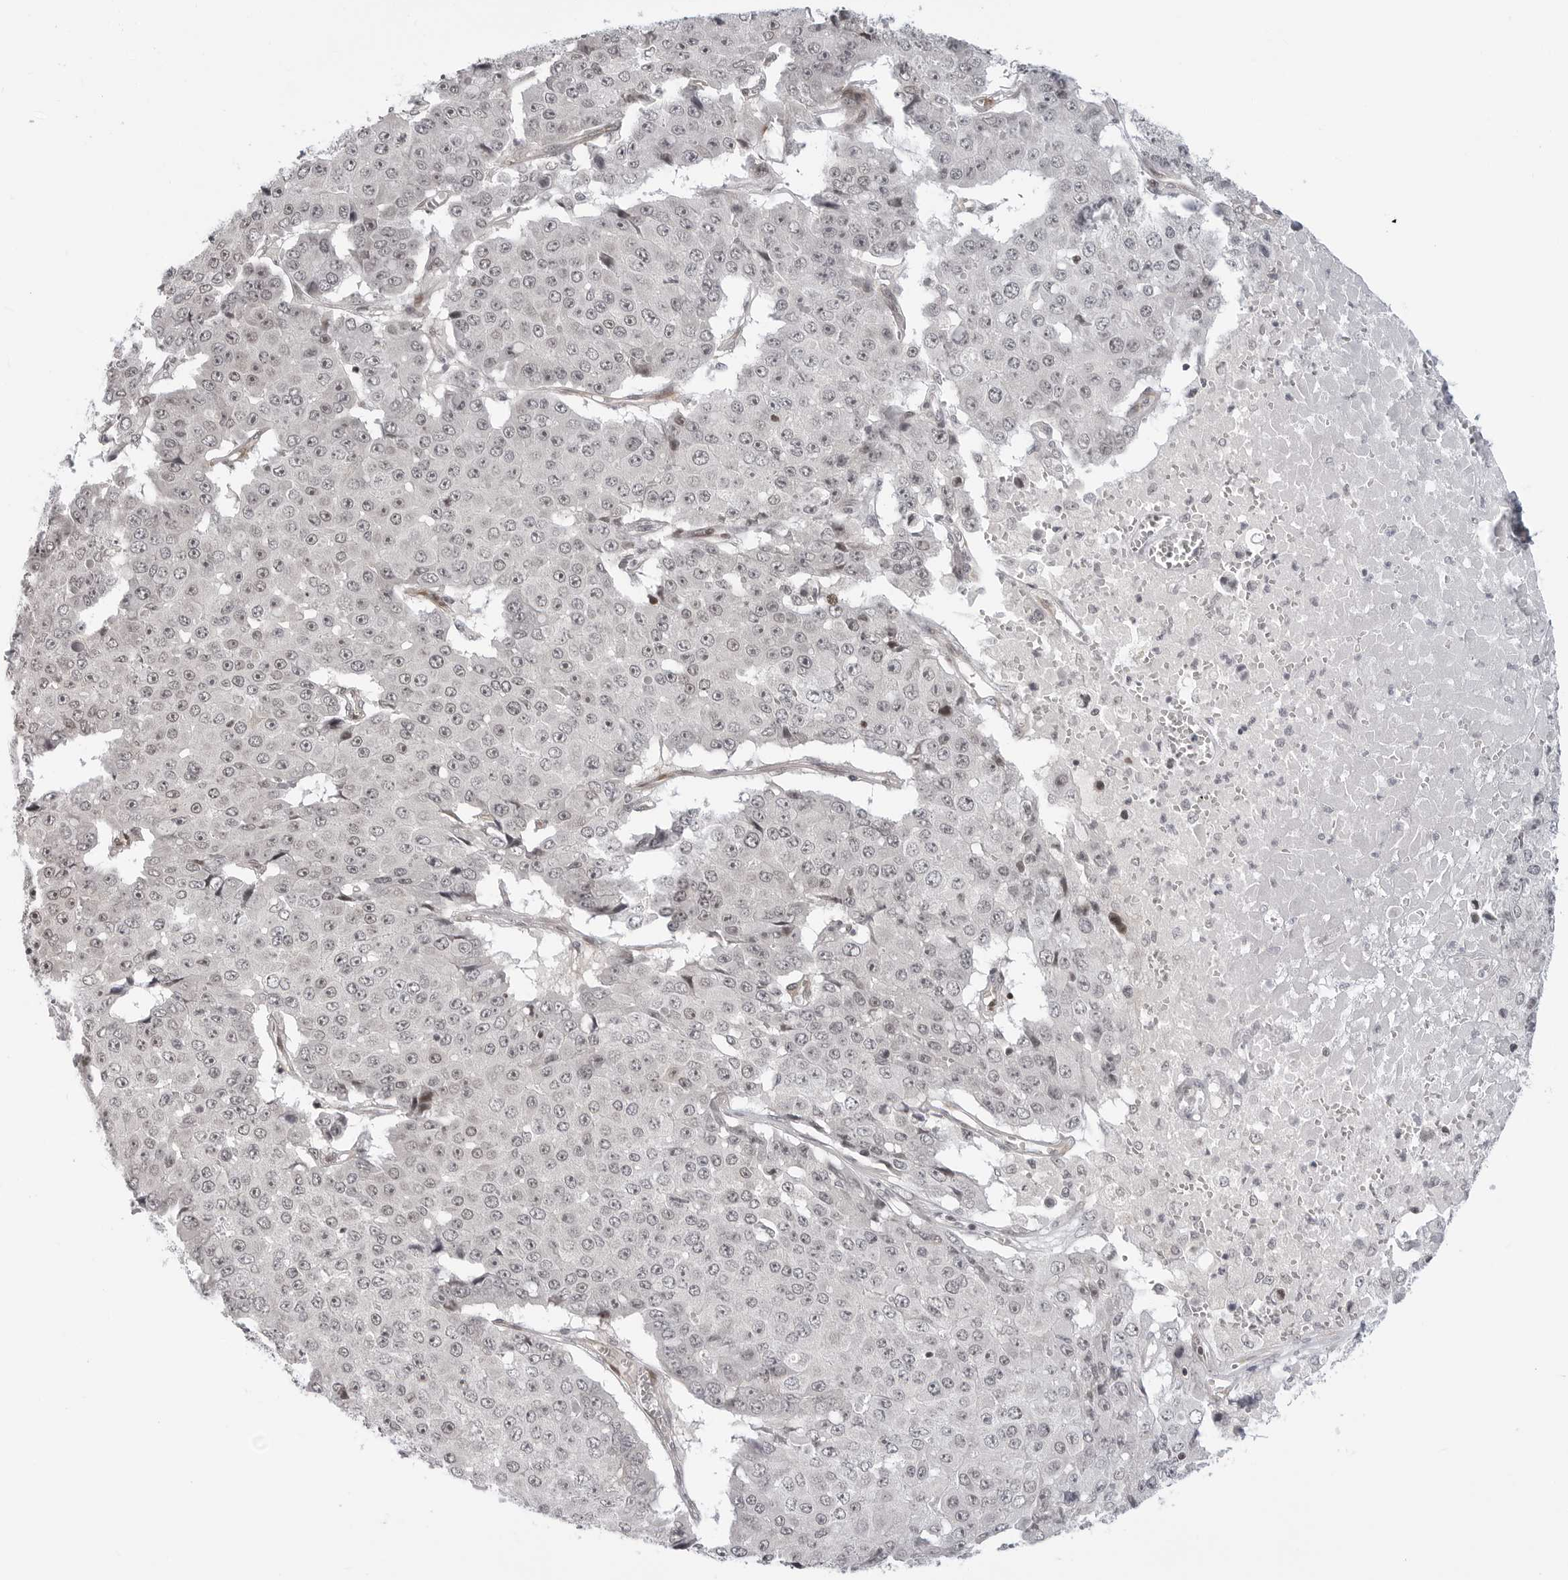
{"staining": {"intensity": "weak", "quantity": "<25%", "location": "nuclear"}, "tissue": "pancreatic cancer", "cell_type": "Tumor cells", "image_type": "cancer", "snomed": [{"axis": "morphology", "description": "Adenocarcinoma, NOS"}, {"axis": "topography", "description": "Pancreas"}], "caption": "This is a histopathology image of immunohistochemistry (IHC) staining of pancreatic cancer, which shows no staining in tumor cells.", "gene": "C8orf33", "patient": {"sex": "male", "age": 50}}